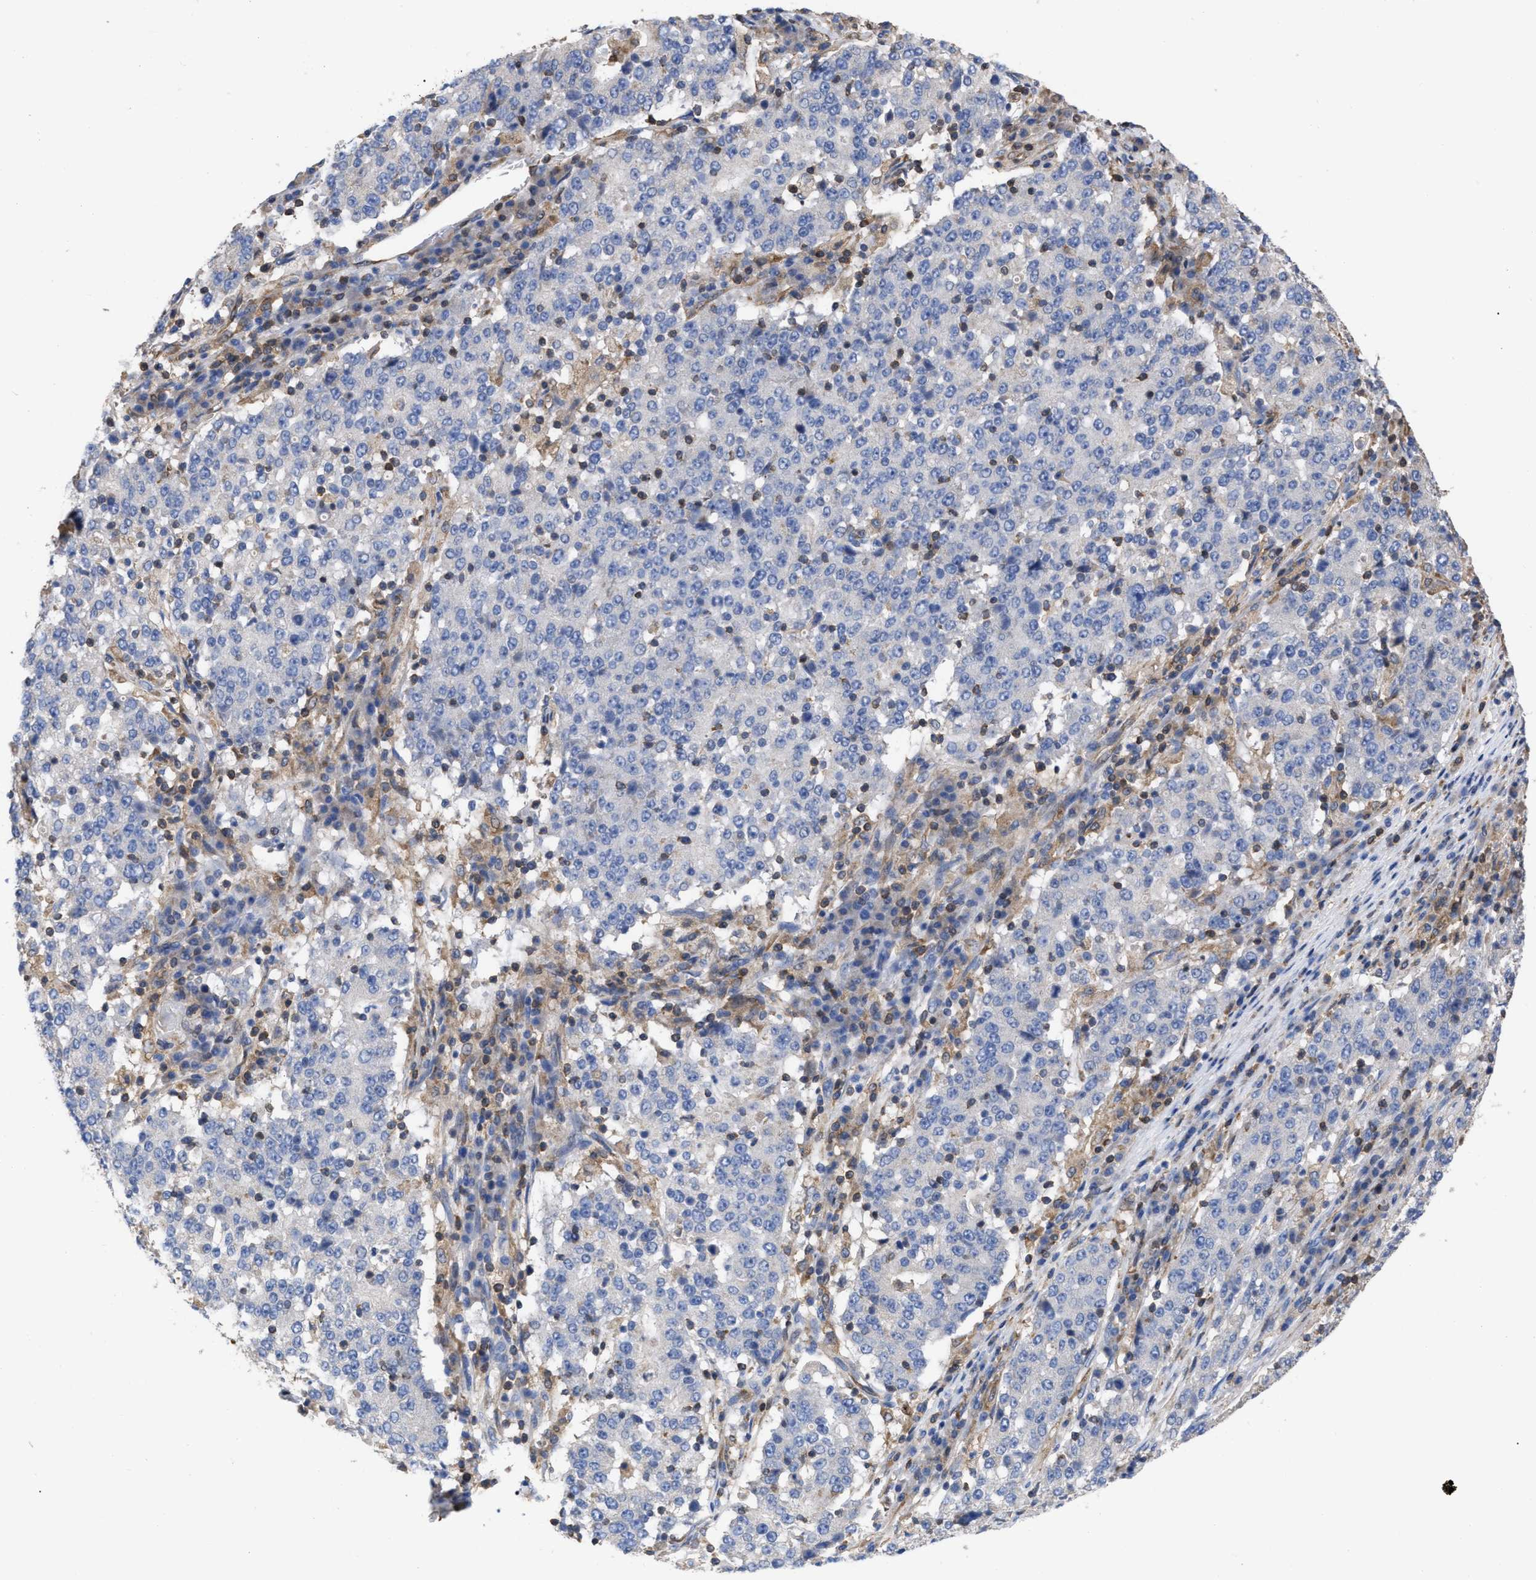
{"staining": {"intensity": "negative", "quantity": "none", "location": "none"}, "tissue": "stomach cancer", "cell_type": "Tumor cells", "image_type": "cancer", "snomed": [{"axis": "morphology", "description": "Adenocarcinoma, NOS"}, {"axis": "topography", "description": "Stomach"}], "caption": "Protein analysis of stomach cancer (adenocarcinoma) displays no significant expression in tumor cells. Brightfield microscopy of IHC stained with DAB (brown) and hematoxylin (blue), captured at high magnification.", "gene": "GIMAP4", "patient": {"sex": "male", "age": 59}}